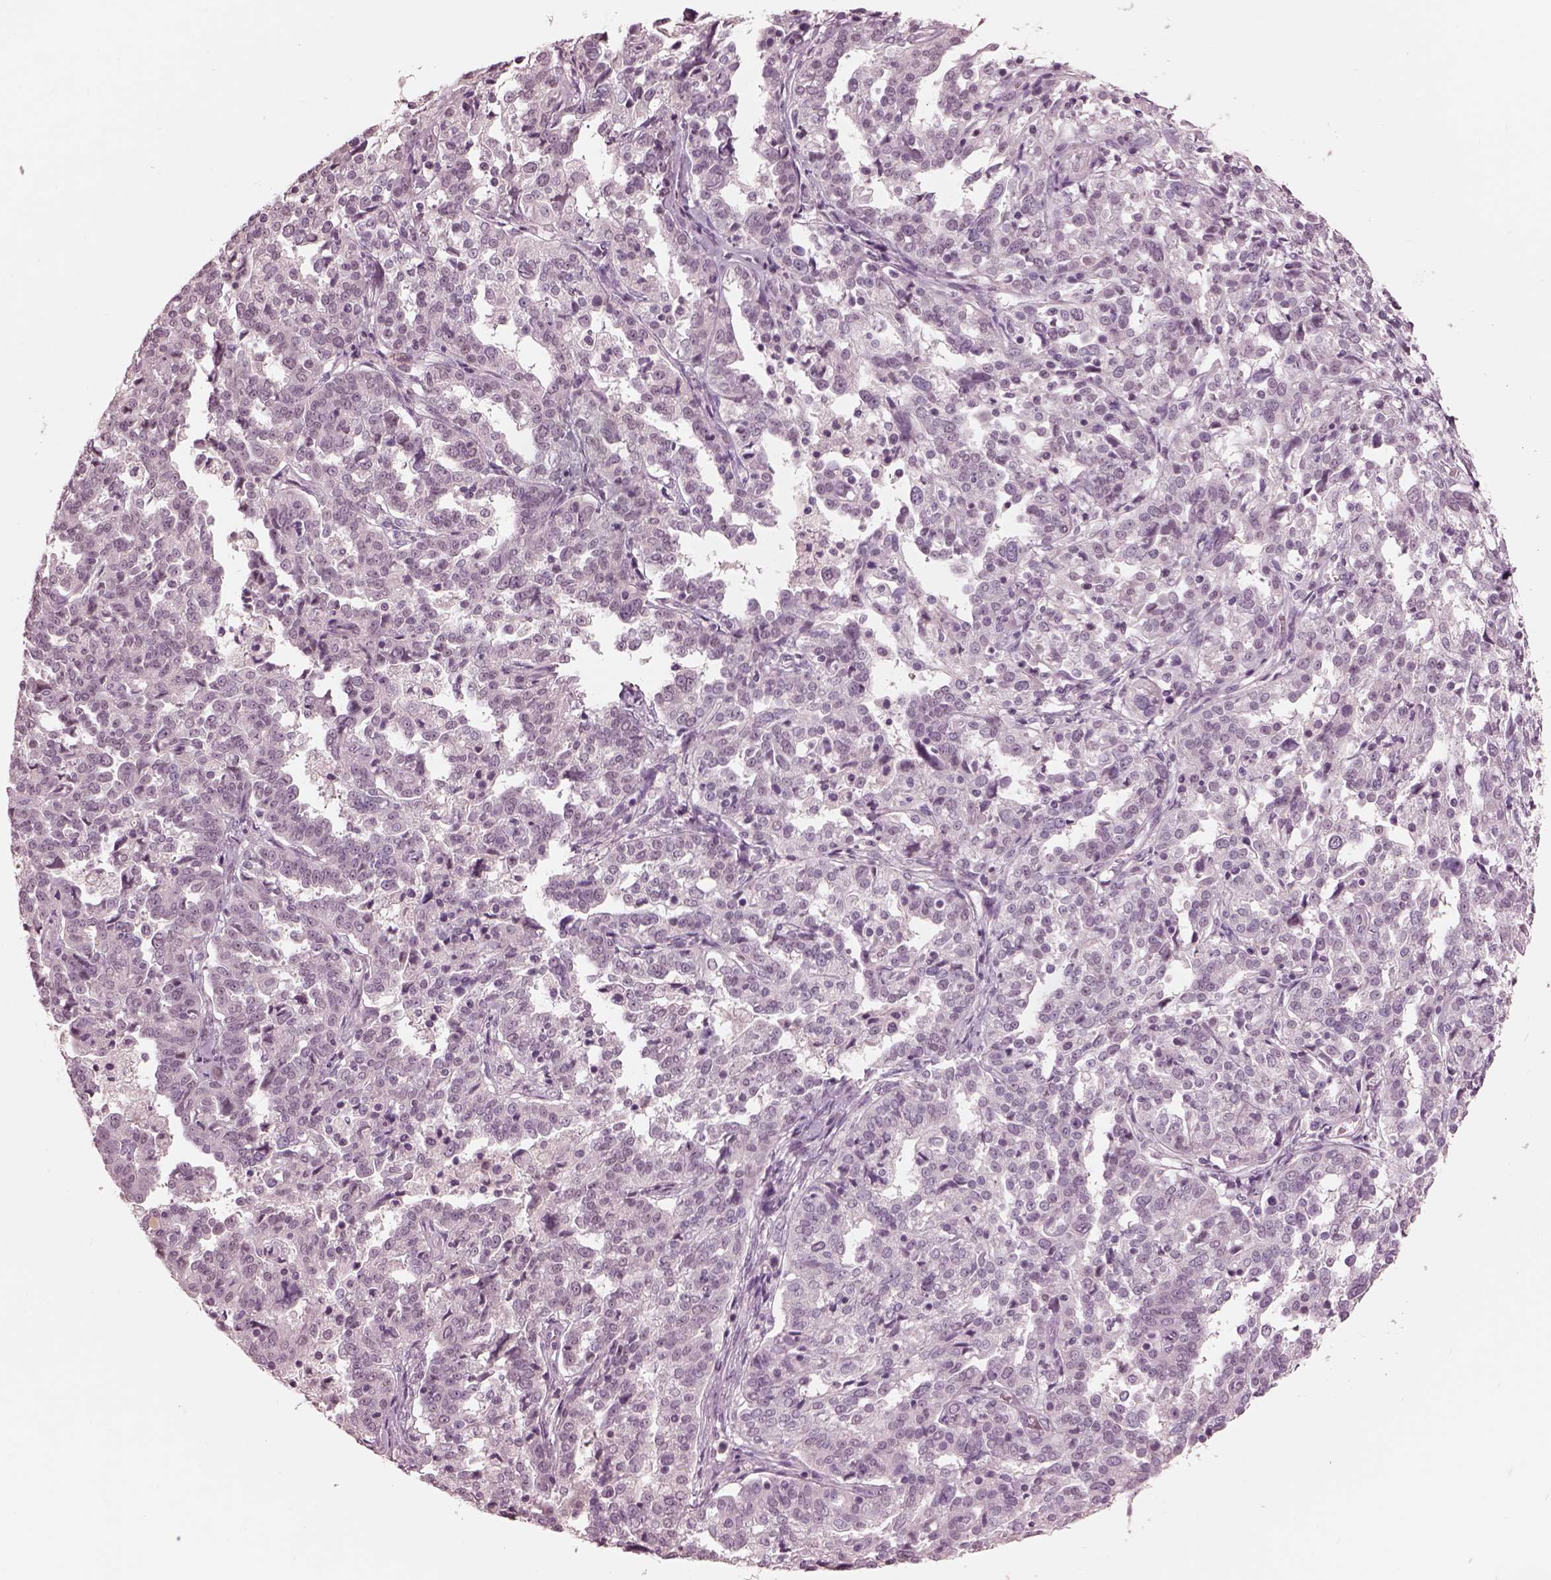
{"staining": {"intensity": "negative", "quantity": "none", "location": "none"}, "tissue": "ovarian cancer", "cell_type": "Tumor cells", "image_type": "cancer", "snomed": [{"axis": "morphology", "description": "Cystadenocarcinoma, serous, NOS"}, {"axis": "topography", "description": "Ovary"}], "caption": "The micrograph displays no staining of tumor cells in serous cystadenocarcinoma (ovarian).", "gene": "GARIN4", "patient": {"sex": "female", "age": 67}}